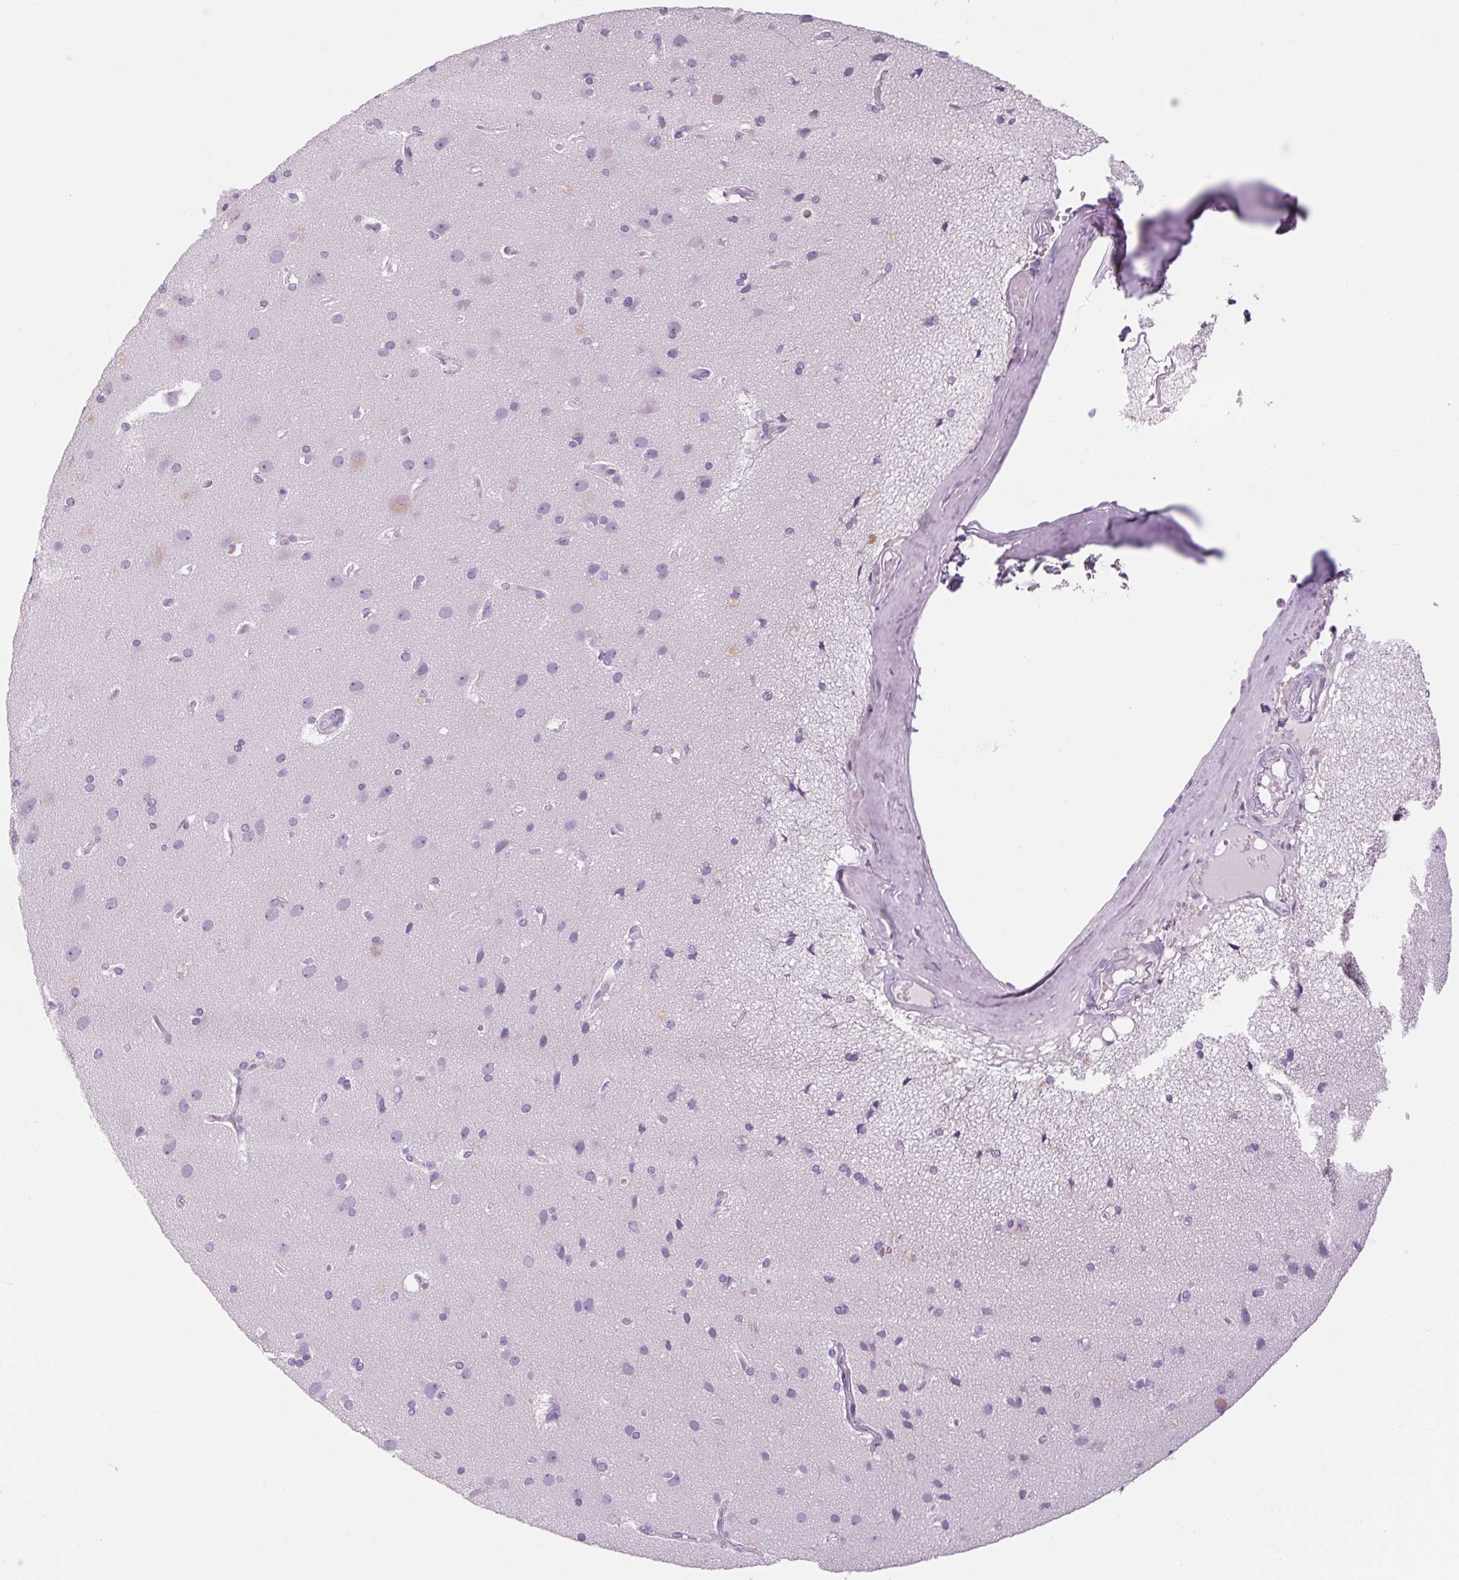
{"staining": {"intensity": "negative", "quantity": "none", "location": "none"}, "tissue": "cerebral cortex", "cell_type": "Endothelial cells", "image_type": "normal", "snomed": [{"axis": "morphology", "description": "Normal tissue, NOS"}, {"axis": "morphology", "description": "Glioma, malignant, High grade"}, {"axis": "topography", "description": "Cerebral cortex"}], "caption": "DAB (3,3'-diaminobenzidine) immunohistochemical staining of unremarkable cerebral cortex shows no significant staining in endothelial cells. Brightfield microscopy of IHC stained with DAB (3,3'-diaminobenzidine) (brown) and hematoxylin (blue), captured at high magnification.", "gene": "RPTN", "patient": {"sex": "male", "age": 71}}